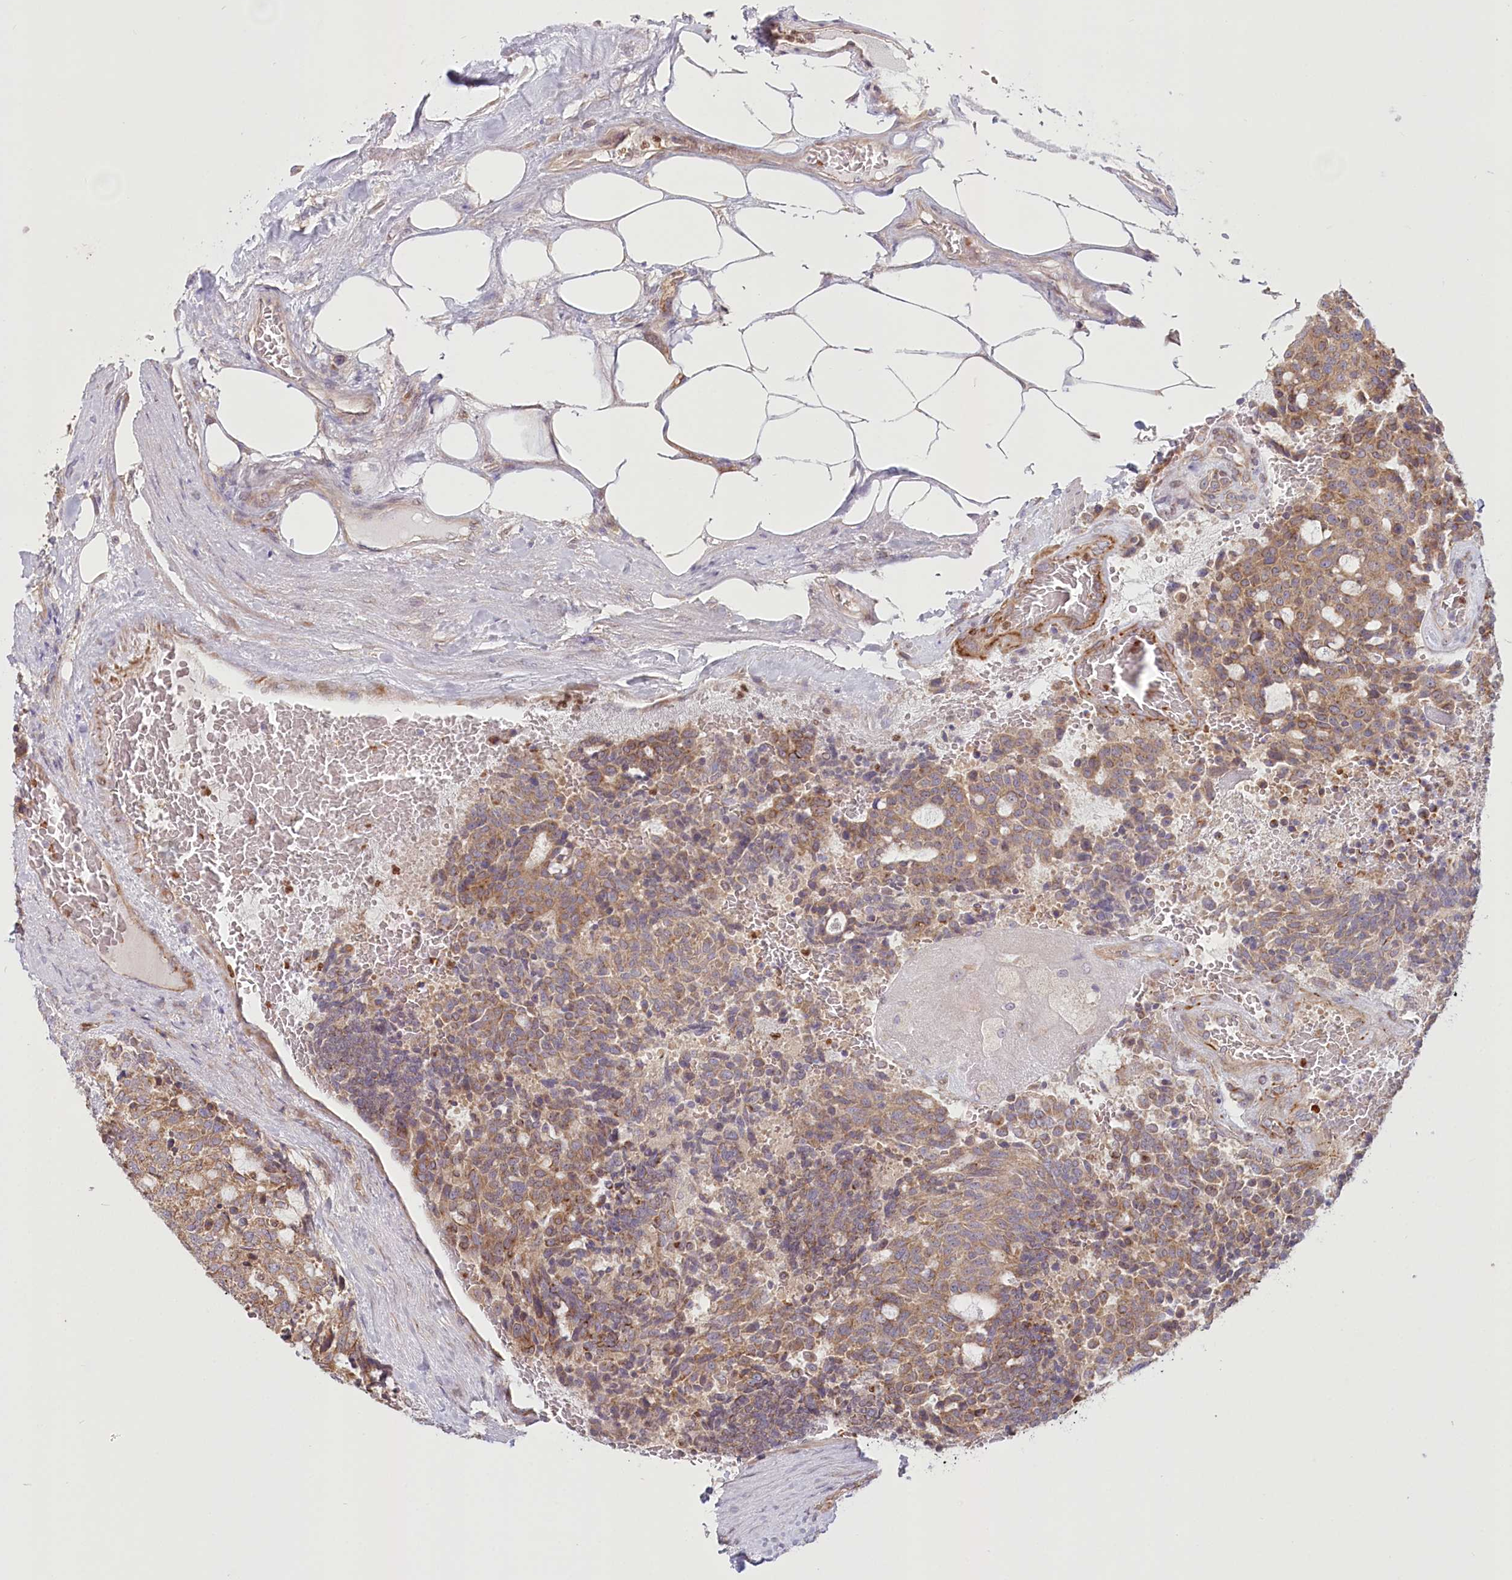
{"staining": {"intensity": "weak", "quantity": "<25%", "location": "cytoplasmic/membranous"}, "tissue": "carcinoid", "cell_type": "Tumor cells", "image_type": "cancer", "snomed": [{"axis": "morphology", "description": "Carcinoid, malignant, NOS"}, {"axis": "topography", "description": "Pancreas"}], "caption": "Immunohistochemistry histopathology image of neoplastic tissue: carcinoid stained with DAB reveals no significant protein positivity in tumor cells. (DAB immunohistochemistry (IHC) with hematoxylin counter stain).", "gene": "COMMD3", "patient": {"sex": "female", "age": 54}}